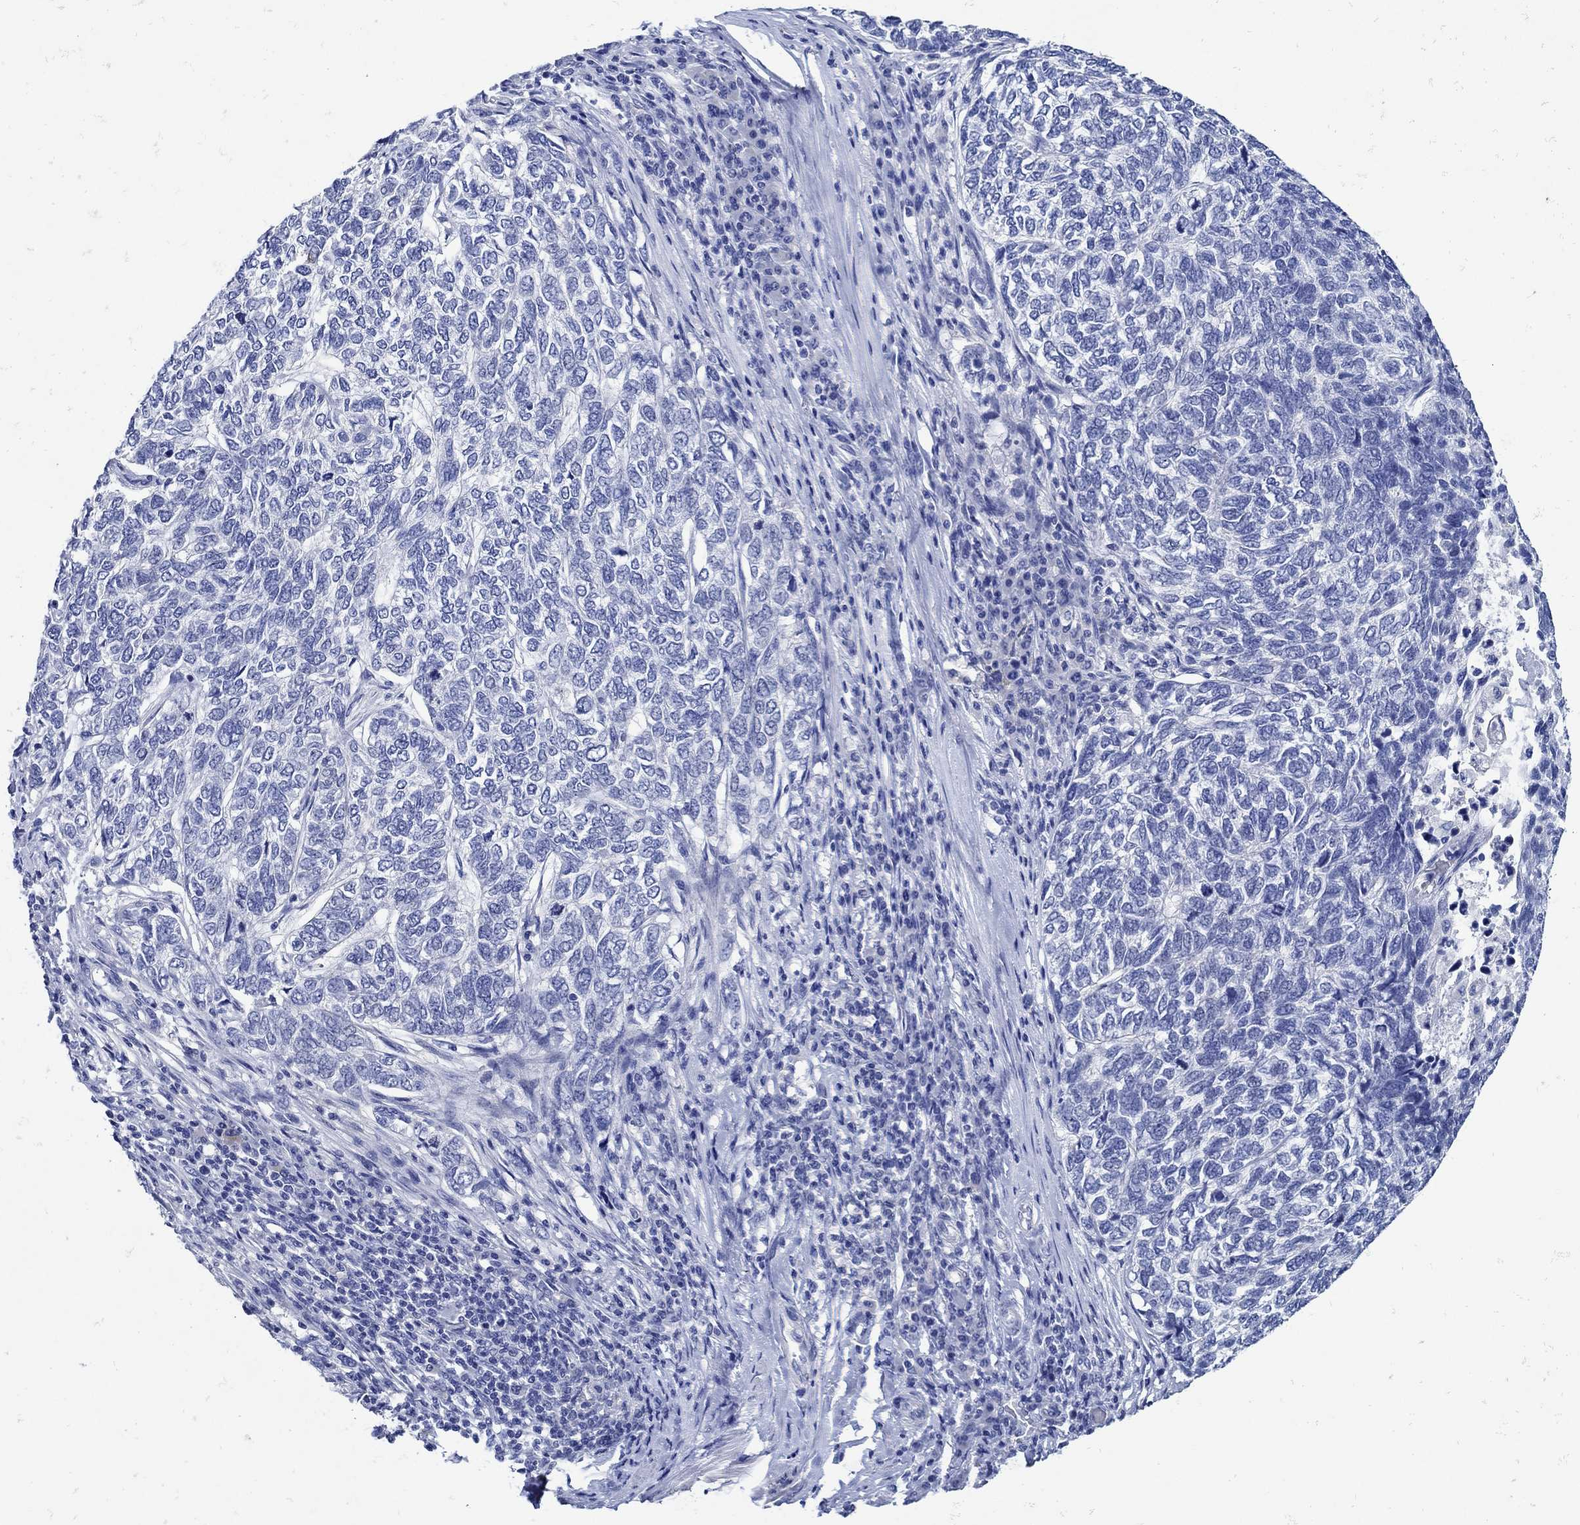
{"staining": {"intensity": "negative", "quantity": "none", "location": "none"}, "tissue": "skin cancer", "cell_type": "Tumor cells", "image_type": "cancer", "snomed": [{"axis": "morphology", "description": "Basal cell carcinoma"}, {"axis": "topography", "description": "Skin"}], "caption": "Tumor cells are negative for protein expression in human skin cancer. (Immunohistochemistry, brightfield microscopy, high magnification).", "gene": "NOS1", "patient": {"sex": "female", "age": 65}}